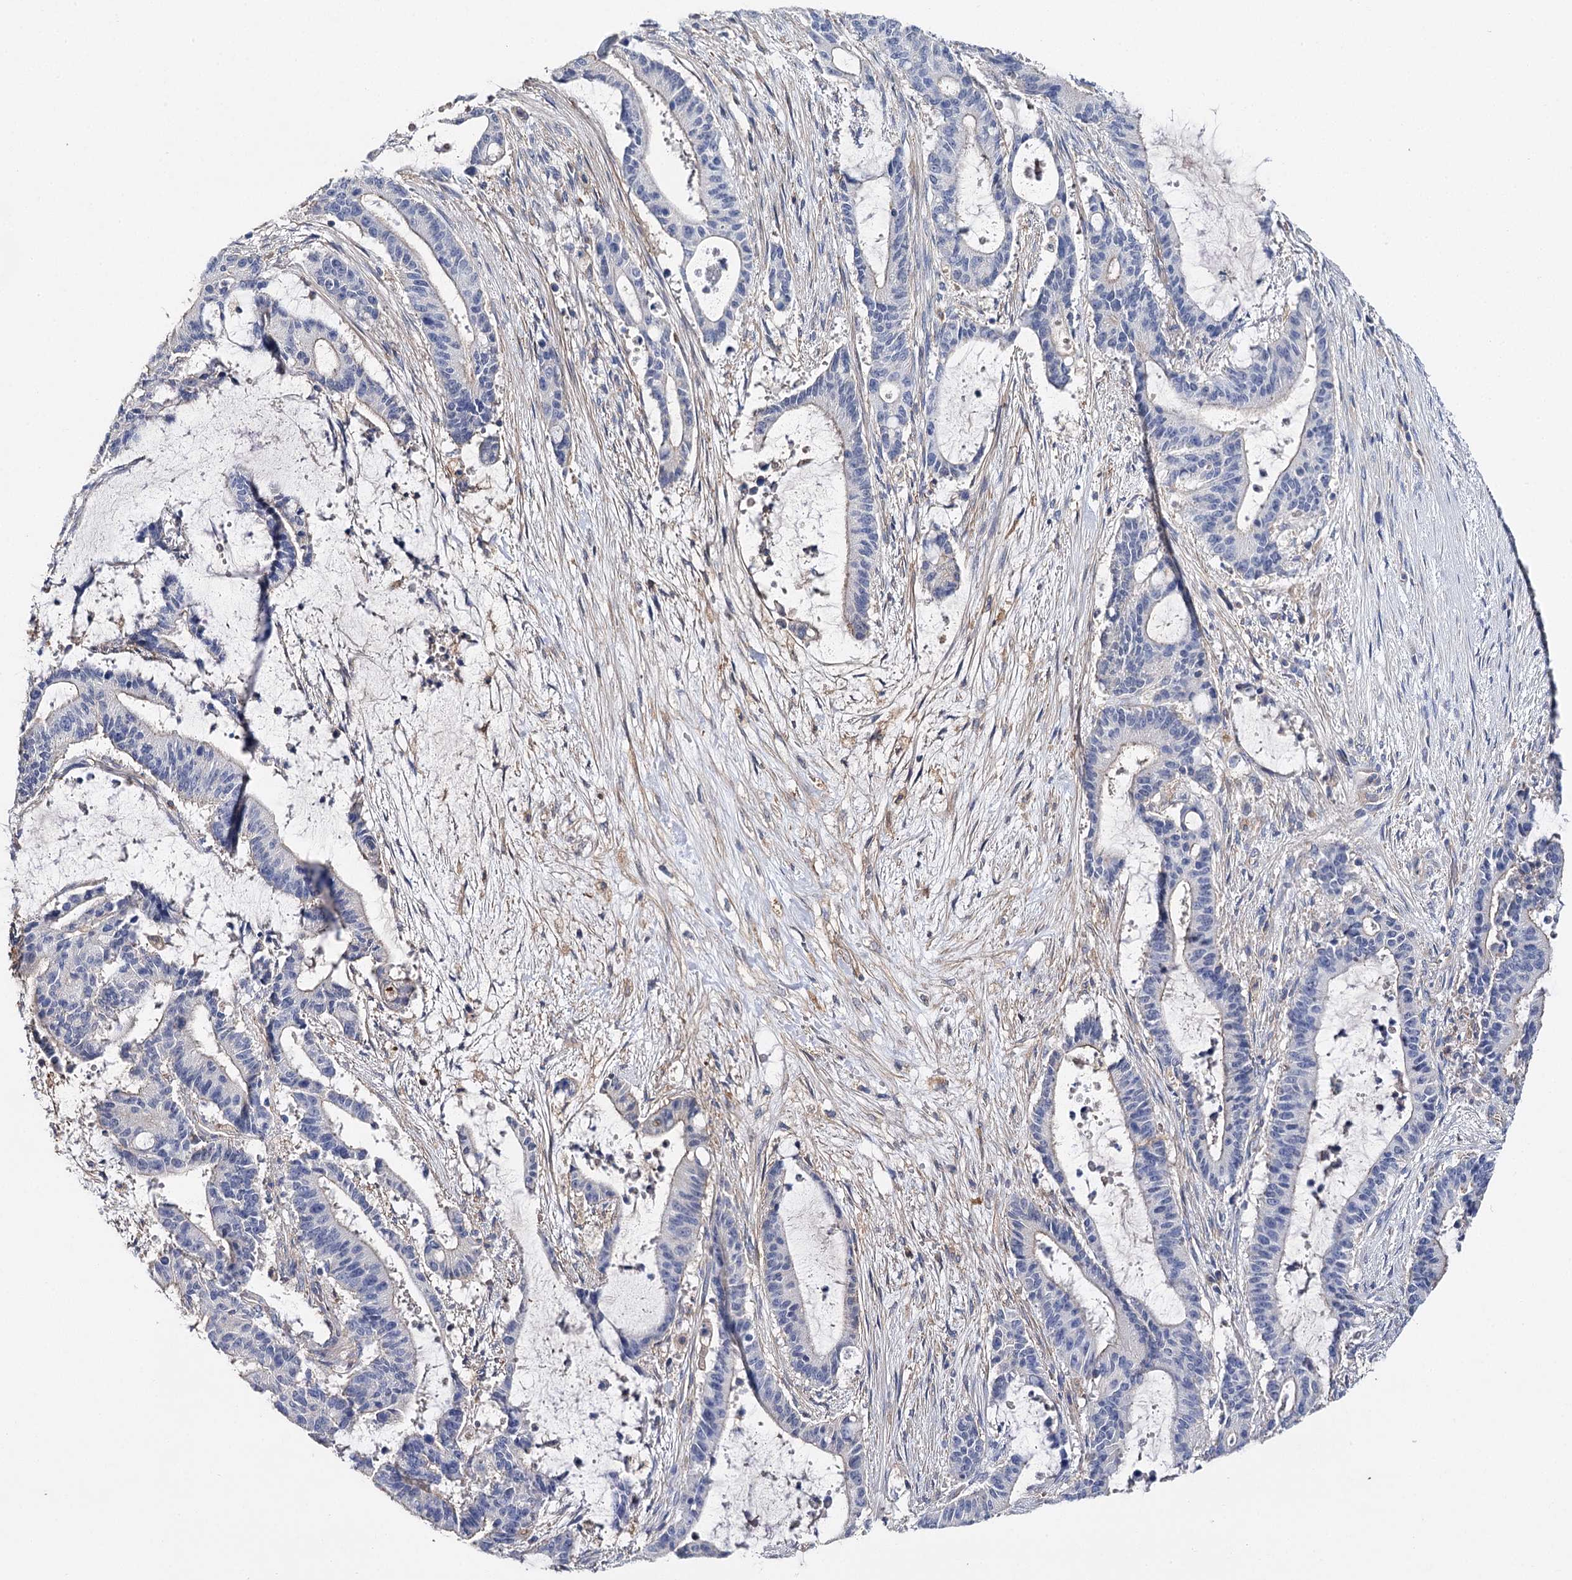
{"staining": {"intensity": "negative", "quantity": "none", "location": "none"}, "tissue": "liver cancer", "cell_type": "Tumor cells", "image_type": "cancer", "snomed": [{"axis": "morphology", "description": "Normal tissue, NOS"}, {"axis": "morphology", "description": "Cholangiocarcinoma"}, {"axis": "topography", "description": "Liver"}, {"axis": "topography", "description": "Peripheral nerve tissue"}], "caption": "The micrograph displays no significant positivity in tumor cells of liver cancer (cholangiocarcinoma).", "gene": "EPYC", "patient": {"sex": "female", "age": 73}}